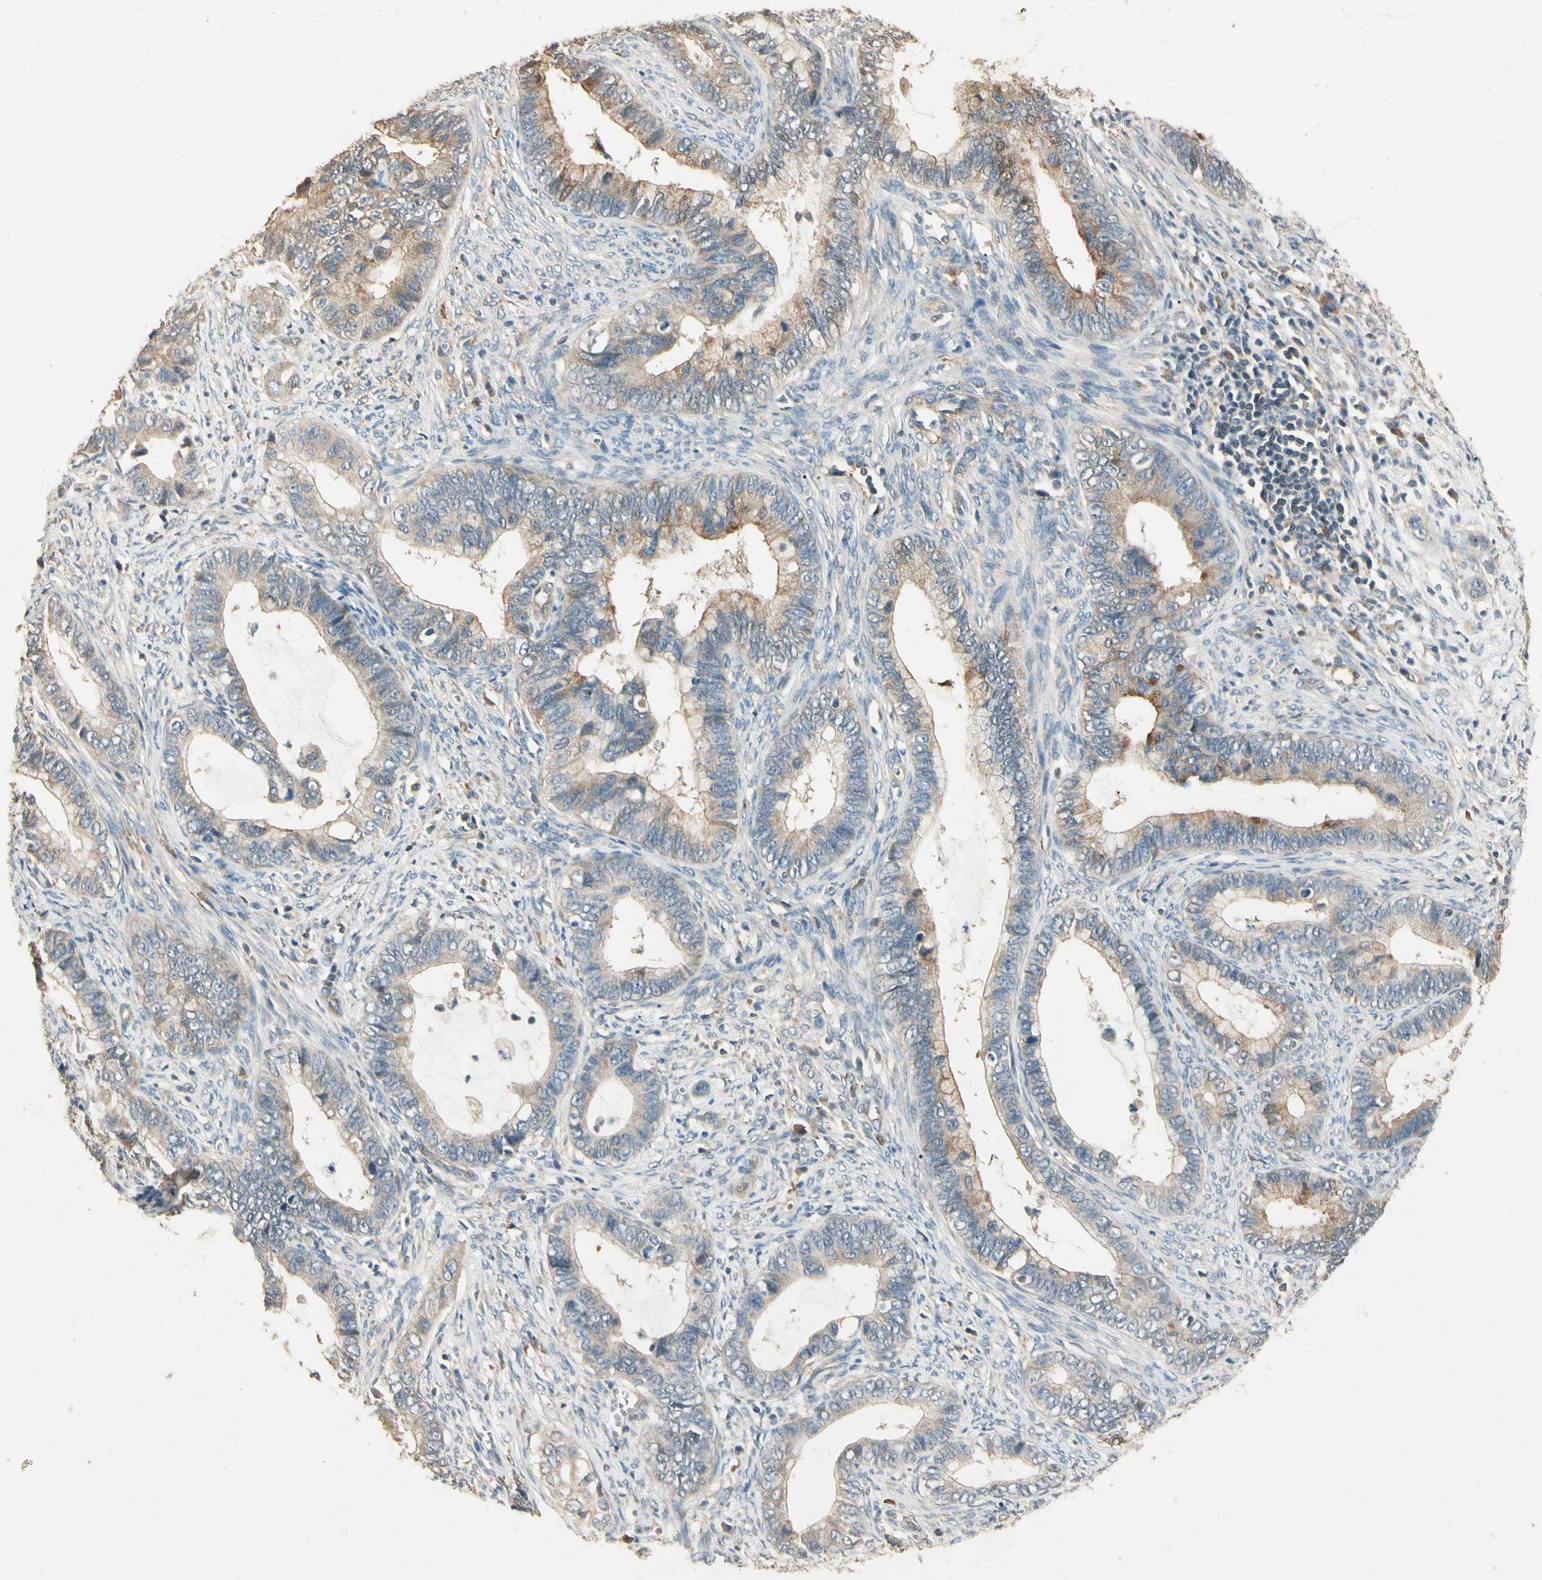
{"staining": {"intensity": "weak", "quantity": ">75%", "location": "cytoplasmic/membranous"}, "tissue": "cervical cancer", "cell_type": "Tumor cells", "image_type": "cancer", "snomed": [{"axis": "morphology", "description": "Adenocarcinoma, NOS"}, {"axis": "topography", "description": "Cervix"}], "caption": "Protein staining of cervical cancer tissue shows weak cytoplasmic/membranous expression in about >75% of tumor cells. Nuclei are stained in blue.", "gene": "CDH6", "patient": {"sex": "female", "age": 44}}